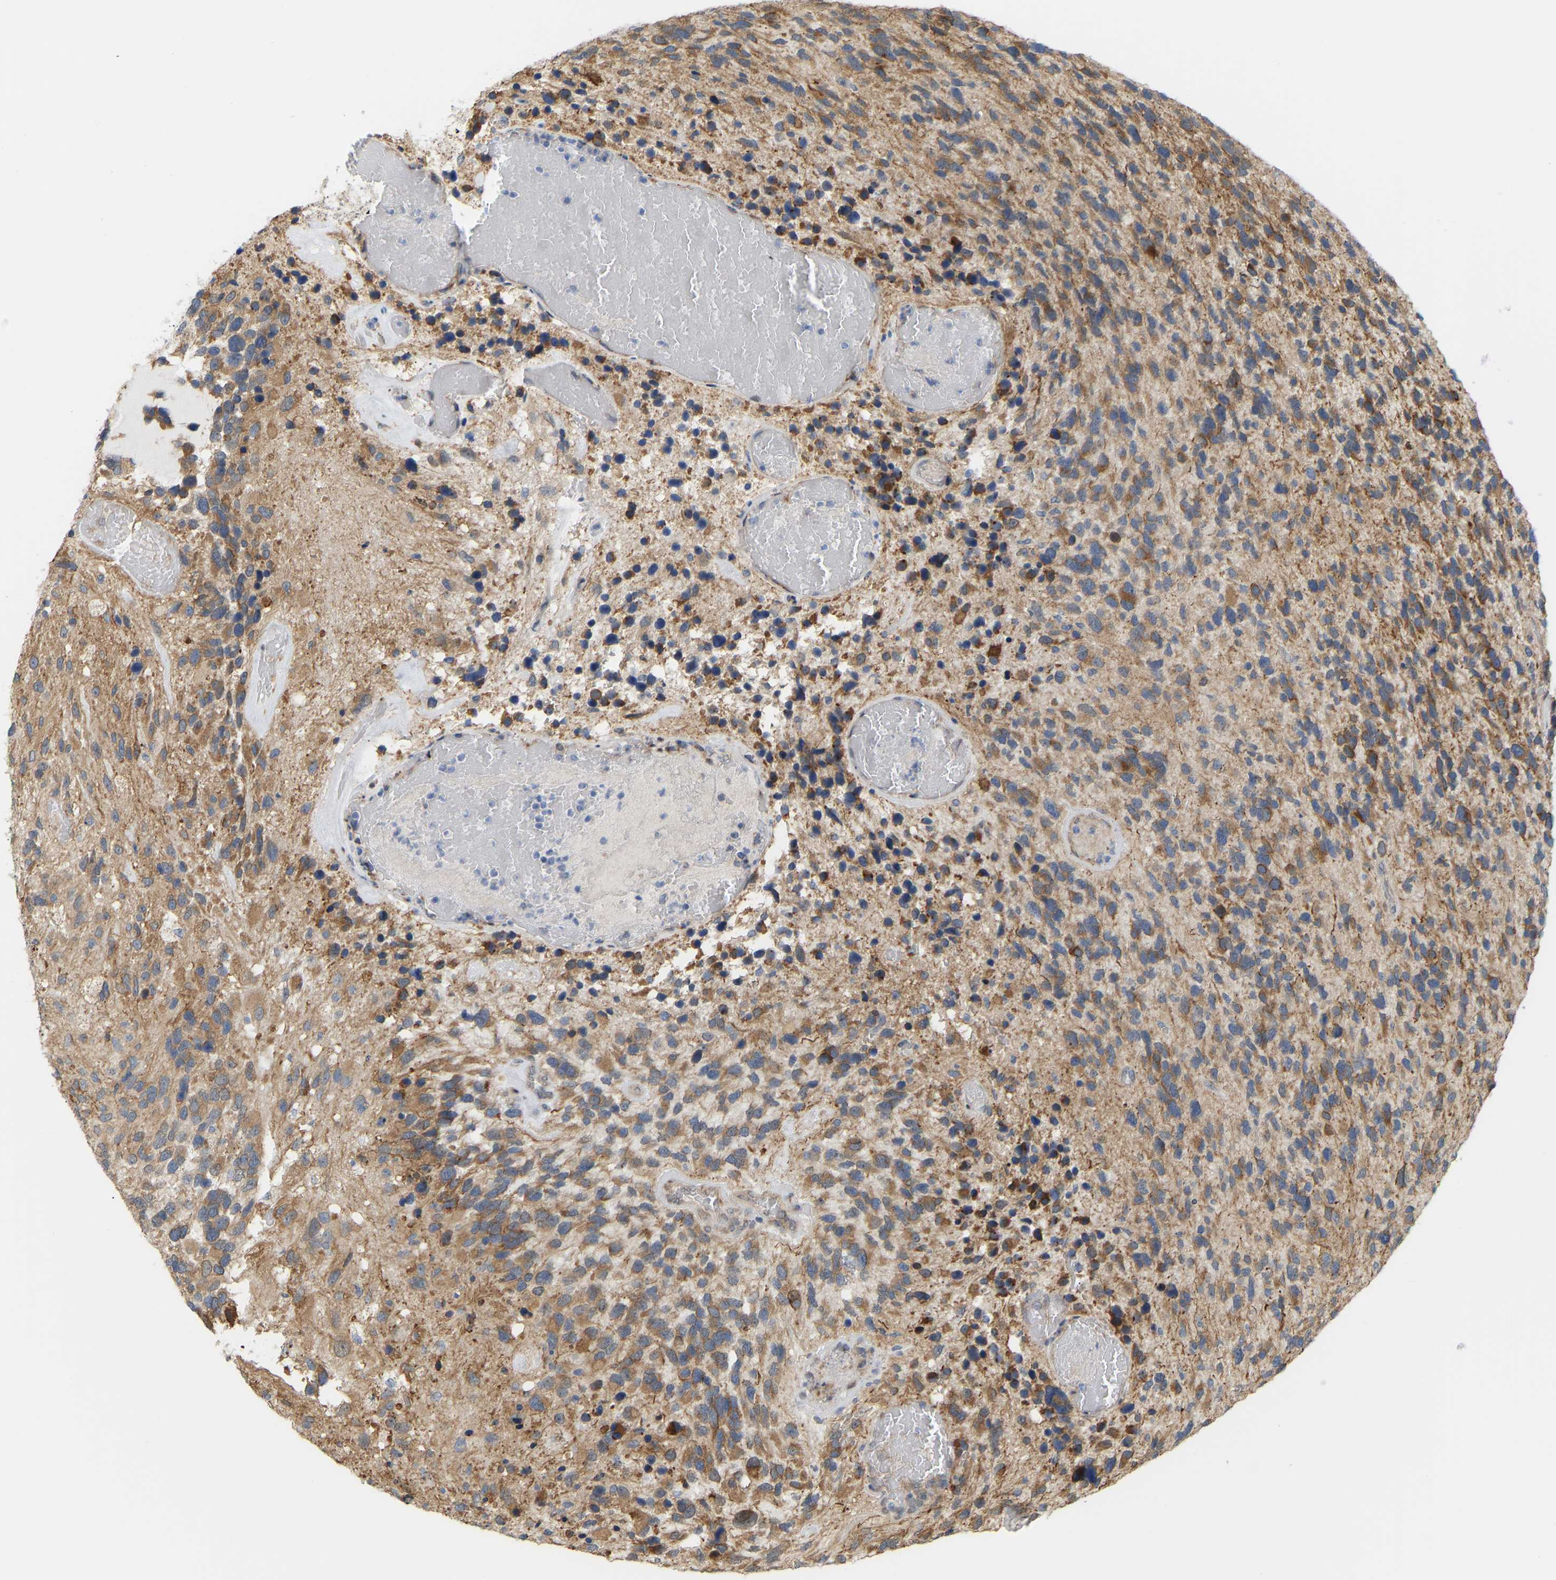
{"staining": {"intensity": "moderate", "quantity": ">75%", "location": "cytoplasmic/membranous"}, "tissue": "glioma", "cell_type": "Tumor cells", "image_type": "cancer", "snomed": [{"axis": "morphology", "description": "Glioma, malignant, High grade"}, {"axis": "topography", "description": "Brain"}], "caption": "Malignant glioma (high-grade) was stained to show a protein in brown. There is medium levels of moderate cytoplasmic/membranous staining in approximately >75% of tumor cells.", "gene": "BEND3", "patient": {"sex": "female", "age": 58}}